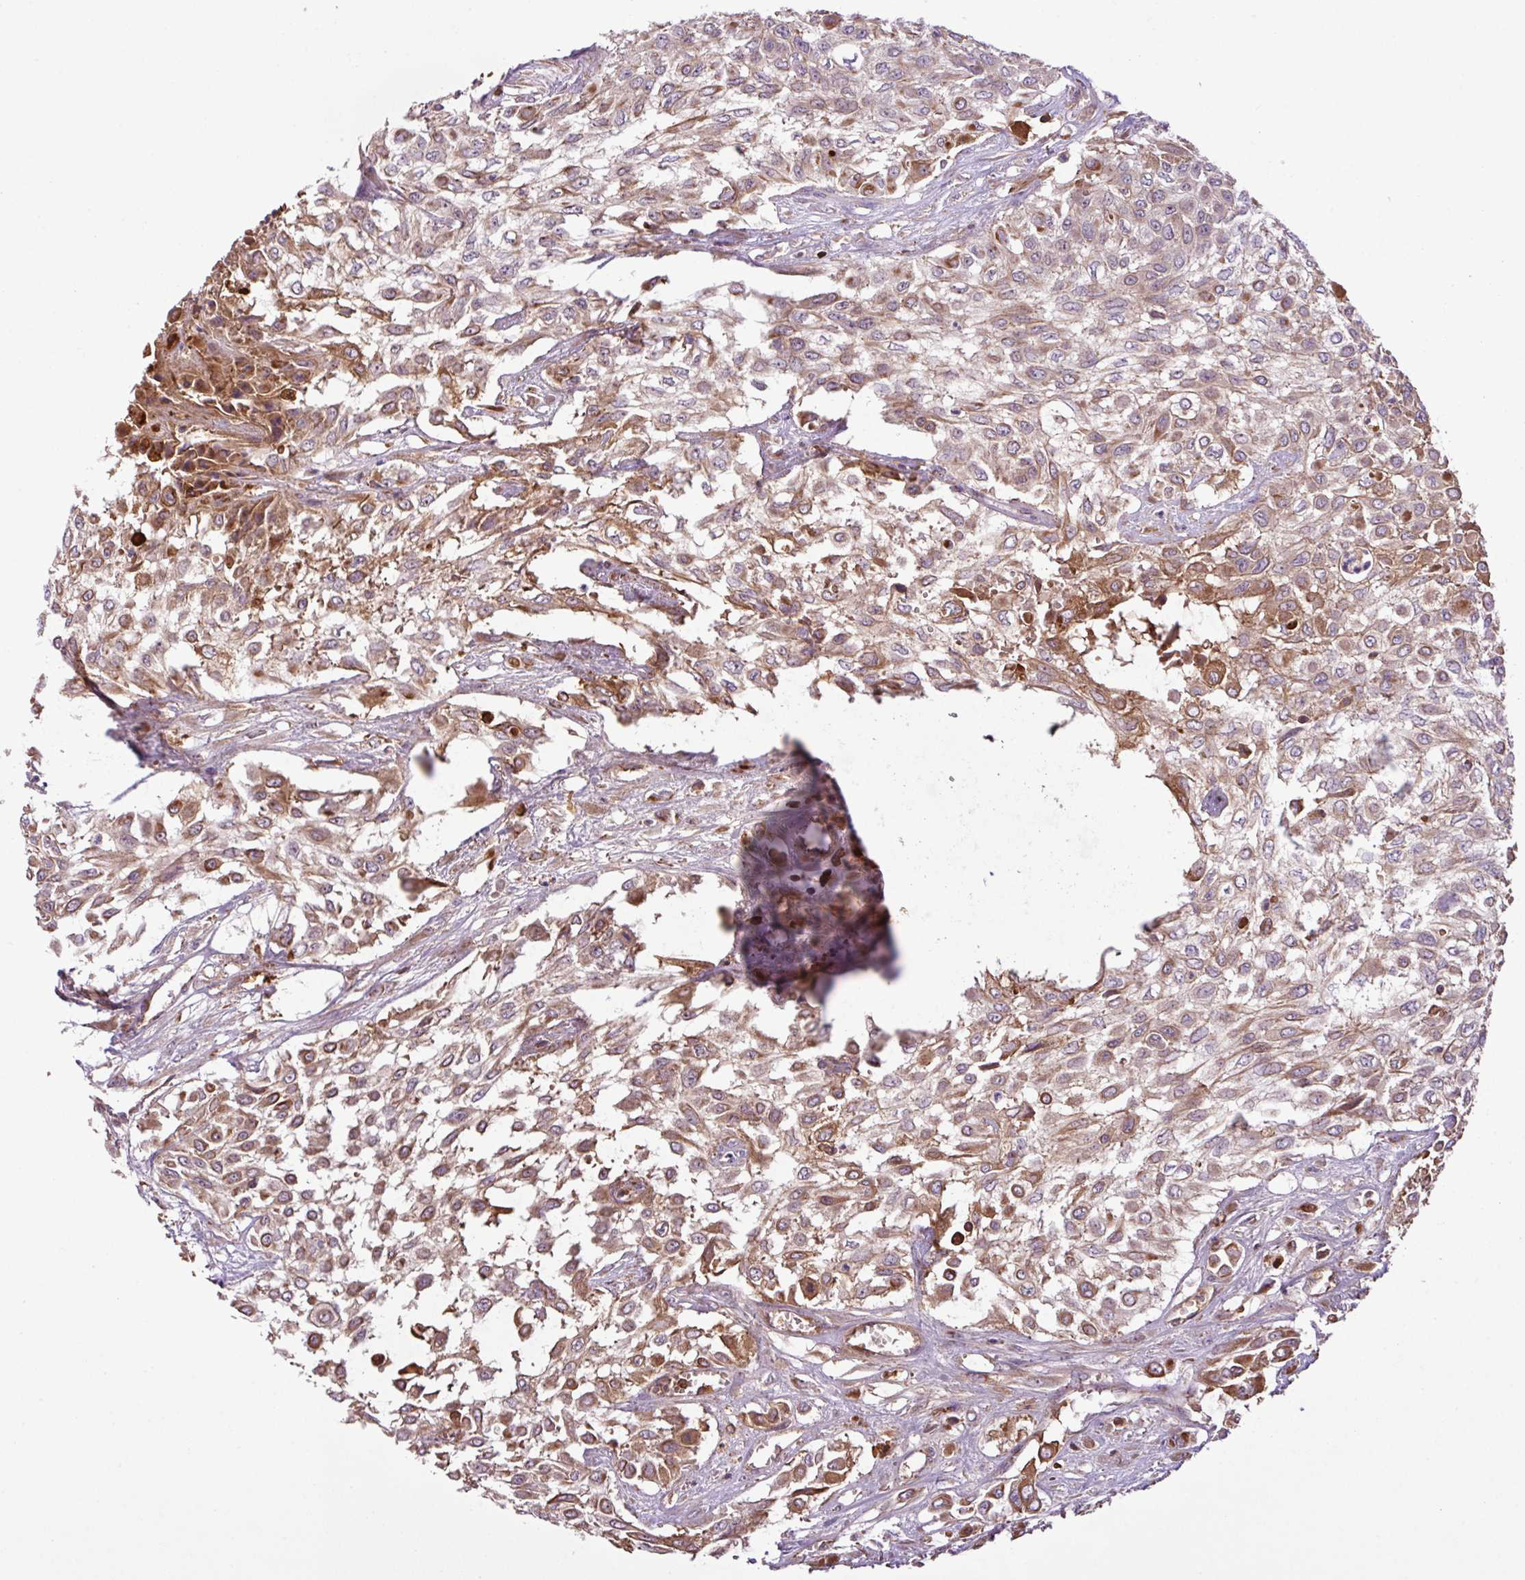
{"staining": {"intensity": "moderate", "quantity": ">75%", "location": "cytoplasmic/membranous"}, "tissue": "urothelial cancer", "cell_type": "Tumor cells", "image_type": "cancer", "snomed": [{"axis": "morphology", "description": "Urothelial carcinoma, High grade"}, {"axis": "topography", "description": "Urinary bladder"}], "caption": "About >75% of tumor cells in human urothelial cancer reveal moderate cytoplasmic/membranous protein staining as visualized by brown immunohistochemical staining.", "gene": "ZNF266", "patient": {"sex": "male", "age": 57}}